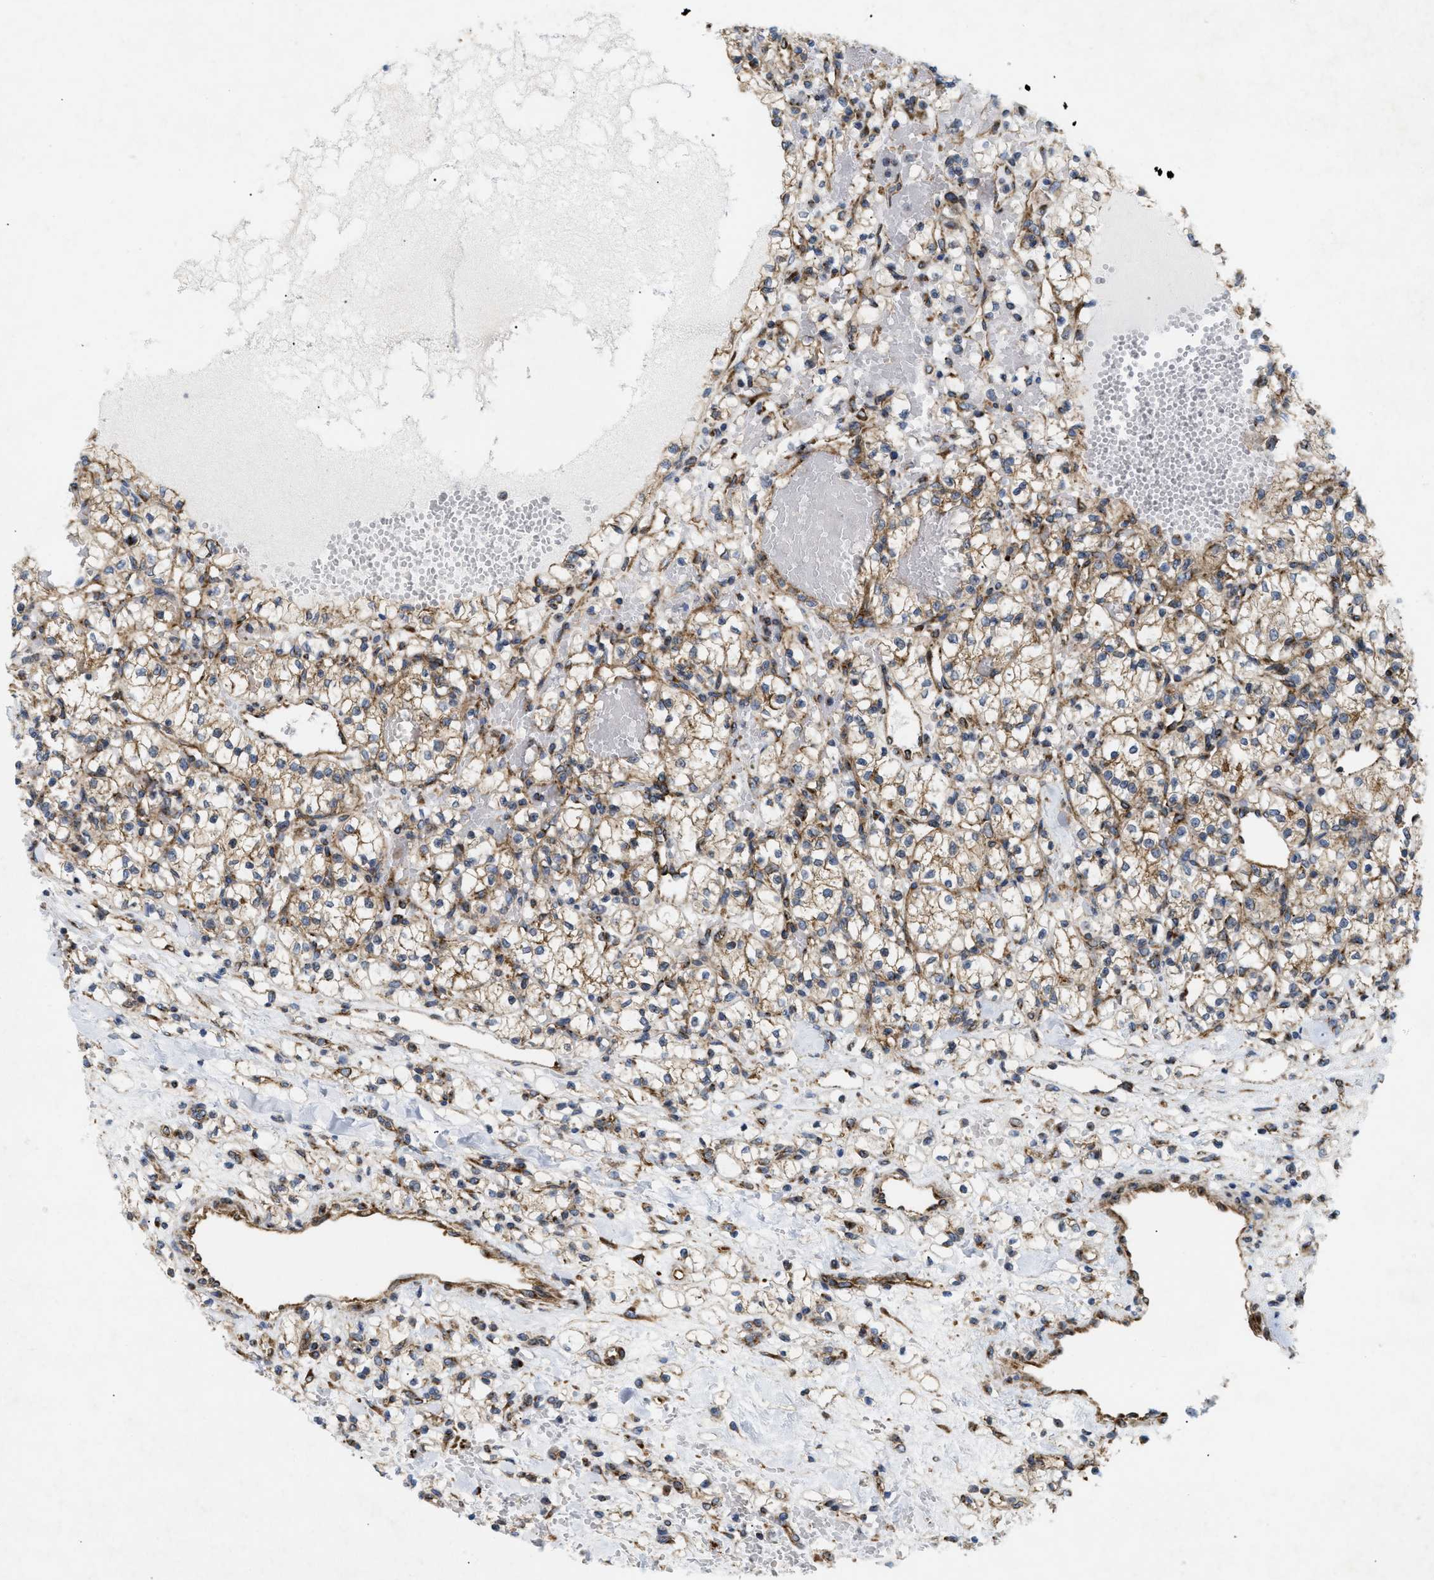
{"staining": {"intensity": "moderate", "quantity": ">75%", "location": "cytoplasmic/membranous"}, "tissue": "renal cancer", "cell_type": "Tumor cells", "image_type": "cancer", "snomed": [{"axis": "morphology", "description": "Adenocarcinoma, NOS"}, {"axis": "topography", "description": "Kidney"}], "caption": "Approximately >75% of tumor cells in human adenocarcinoma (renal) display moderate cytoplasmic/membranous protein expression as visualized by brown immunohistochemical staining.", "gene": "DCTN4", "patient": {"sex": "female", "age": 60}}